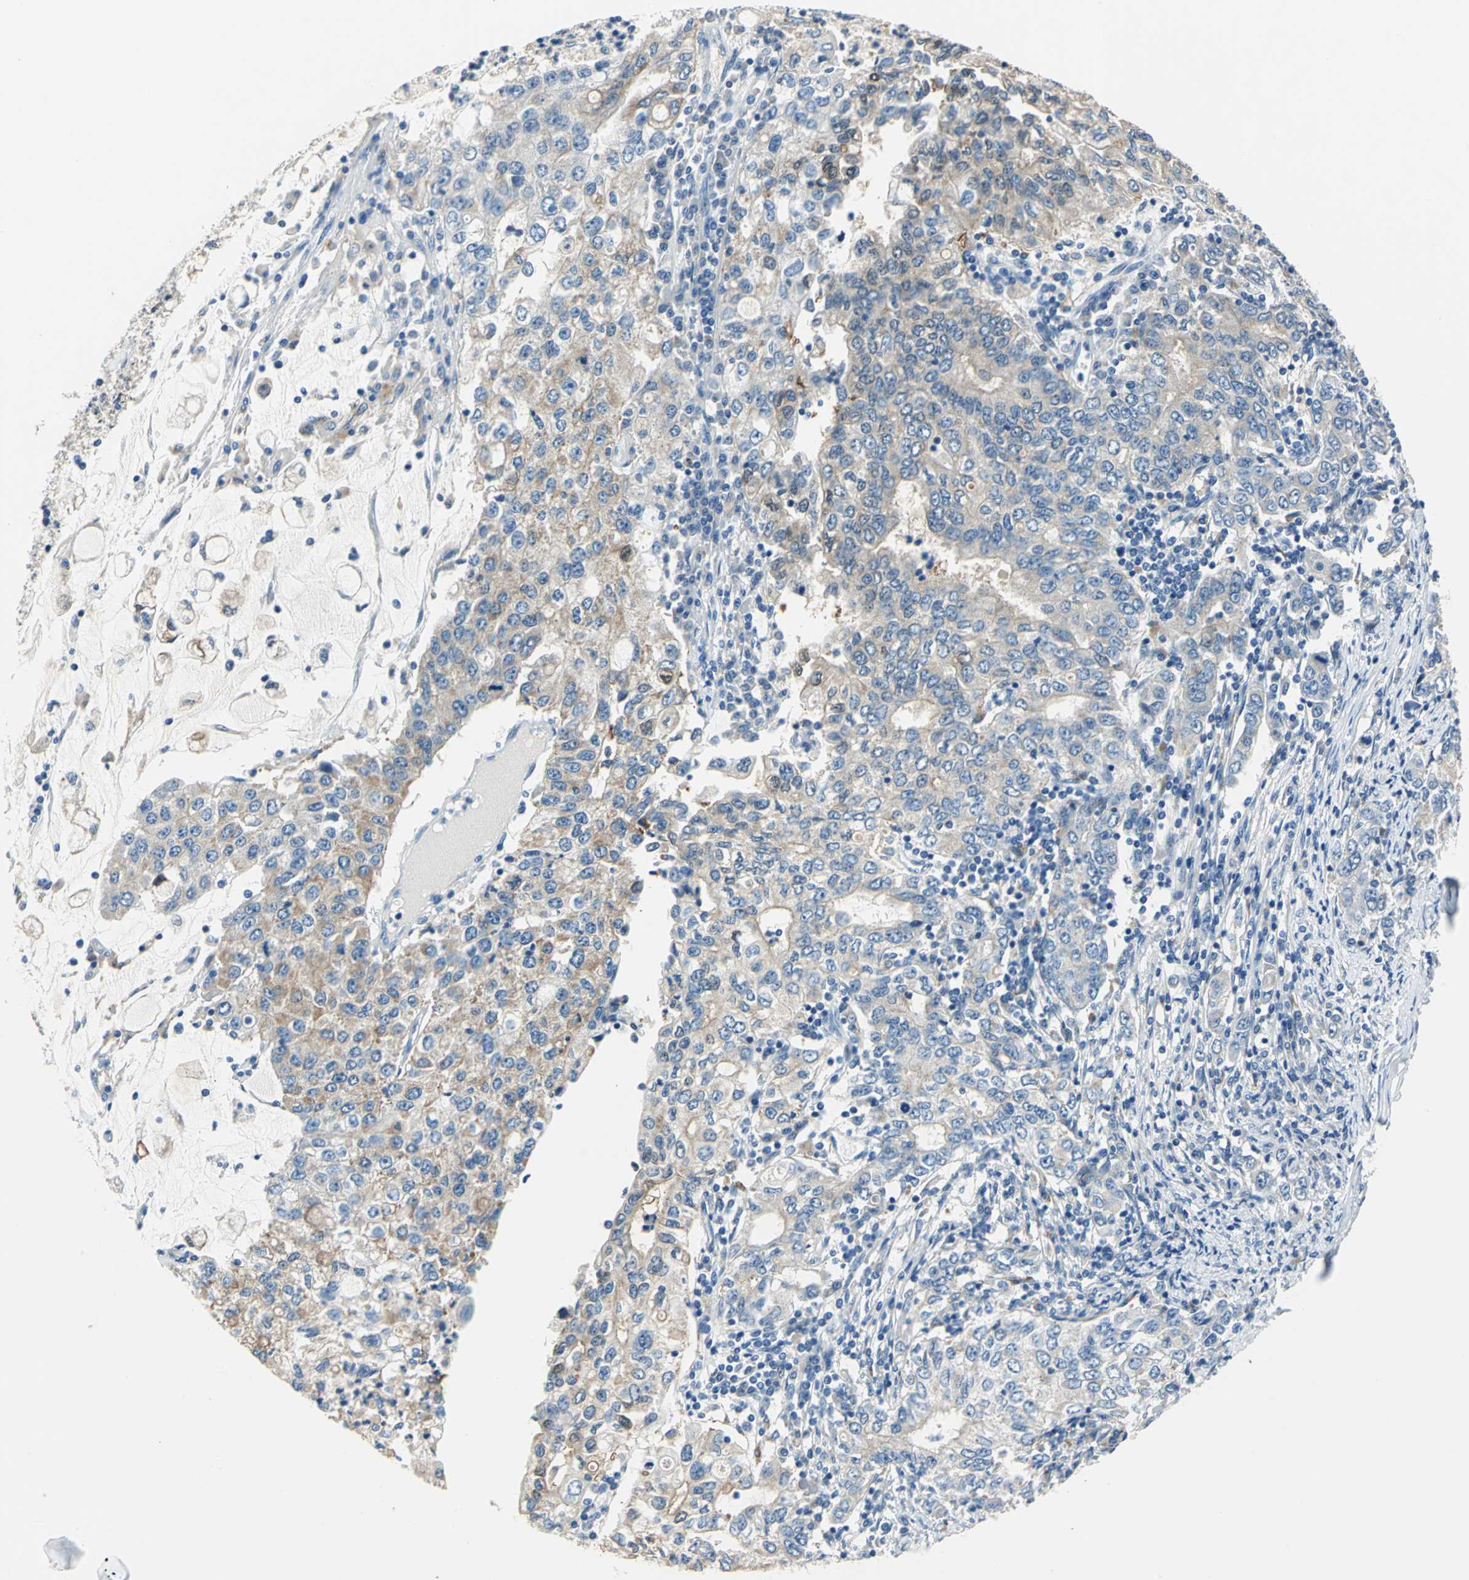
{"staining": {"intensity": "weak", "quantity": ">75%", "location": "cytoplasmic/membranous"}, "tissue": "stomach cancer", "cell_type": "Tumor cells", "image_type": "cancer", "snomed": [{"axis": "morphology", "description": "Adenocarcinoma, NOS"}, {"axis": "topography", "description": "Stomach, lower"}], "caption": "Immunohistochemical staining of human stomach cancer (adenocarcinoma) shows low levels of weak cytoplasmic/membranous positivity in about >75% of tumor cells.", "gene": "RASD2", "patient": {"sex": "female", "age": 72}}